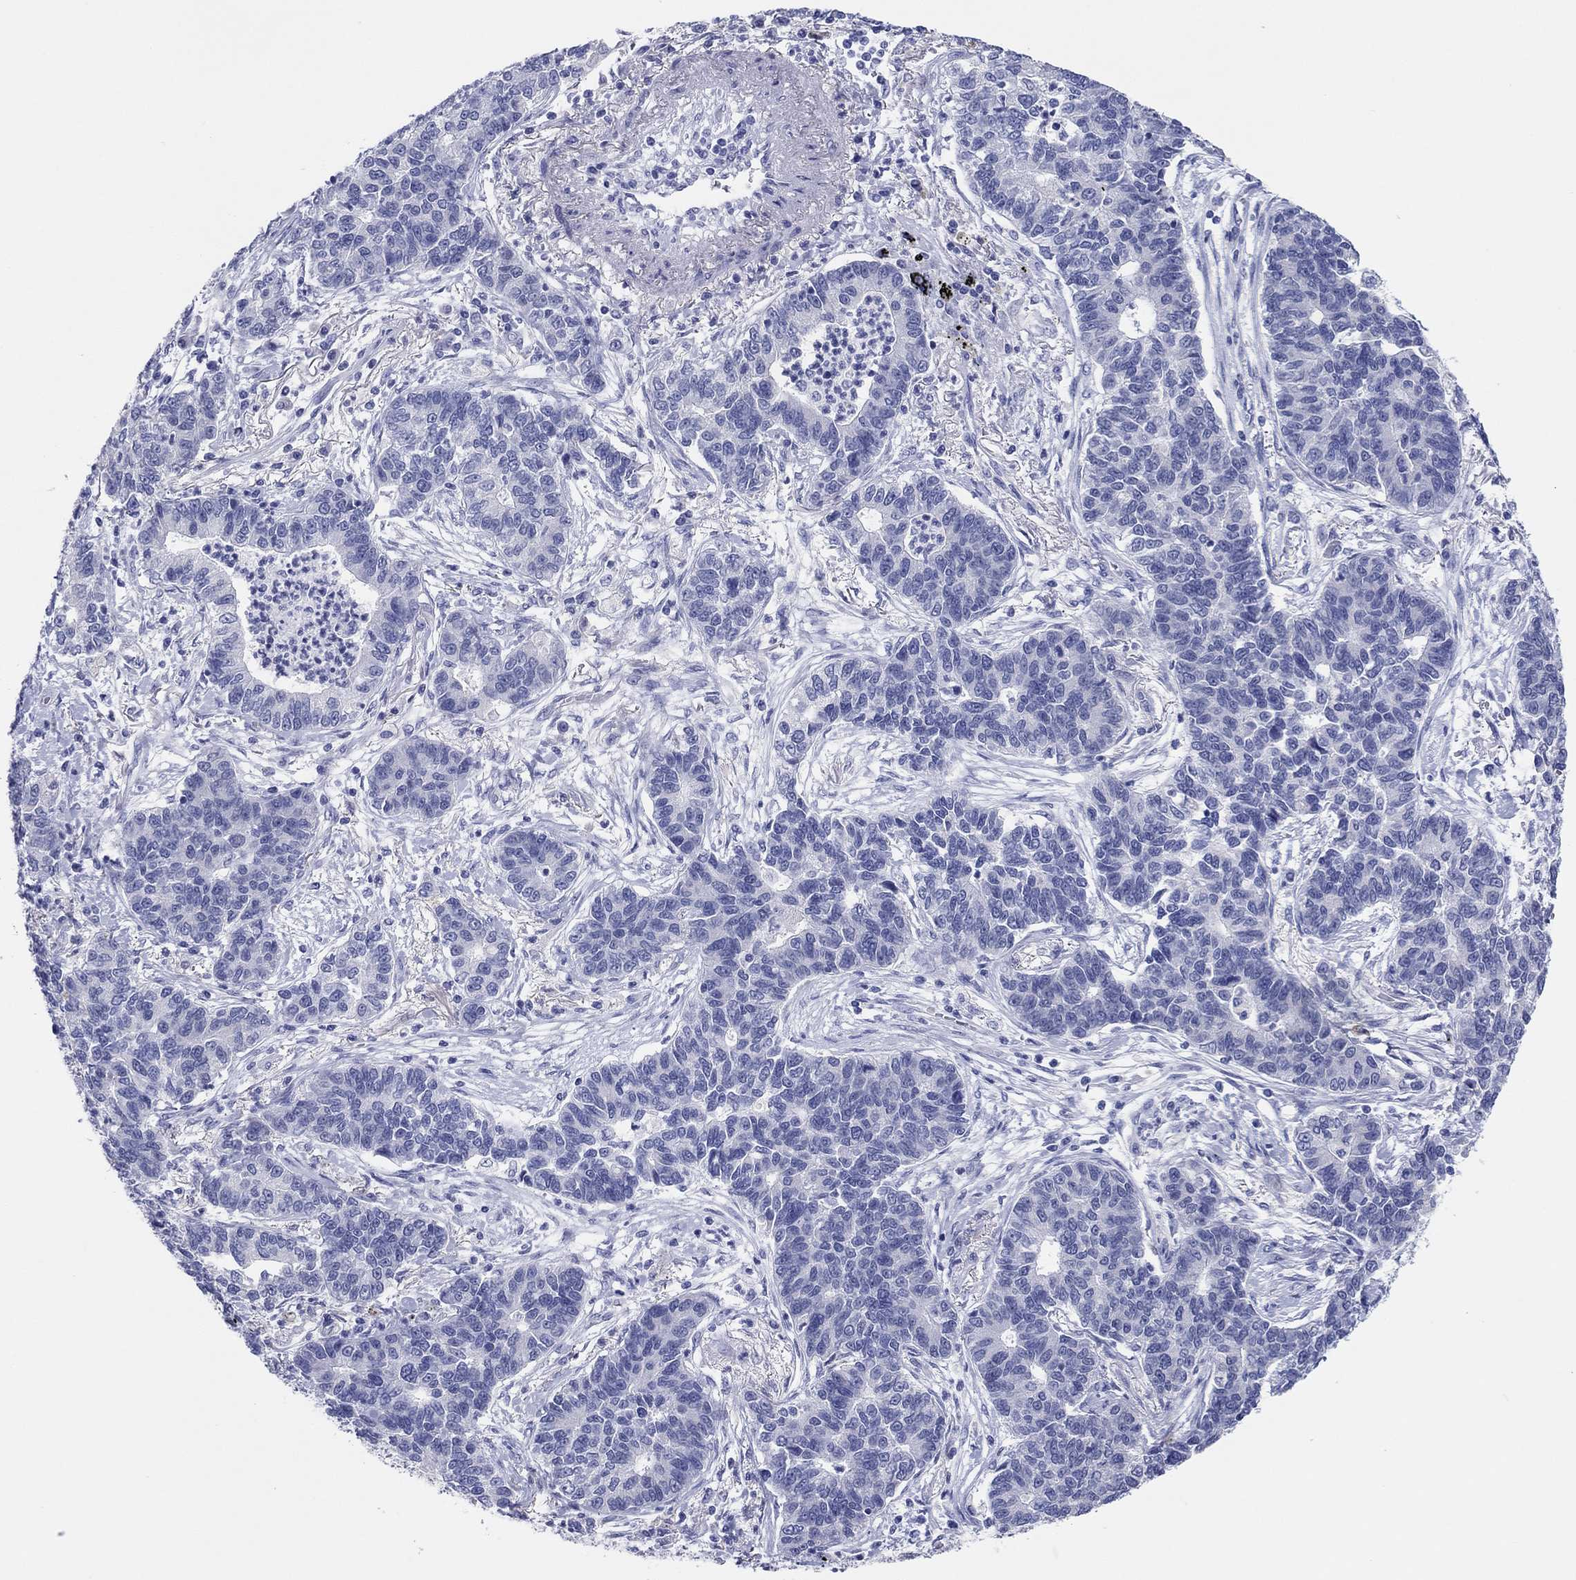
{"staining": {"intensity": "negative", "quantity": "none", "location": "none"}, "tissue": "lung cancer", "cell_type": "Tumor cells", "image_type": "cancer", "snomed": [{"axis": "morphology", "description": "Adenocarcinoma, NOS"}, {"axis": "topography", "description": "Lung"}], "caption": "A histopathology image of human lung cancer is negative for staining in tumor cells.", "gene": "ERICH3", "patient": {"sex": "female", "age": 57}}